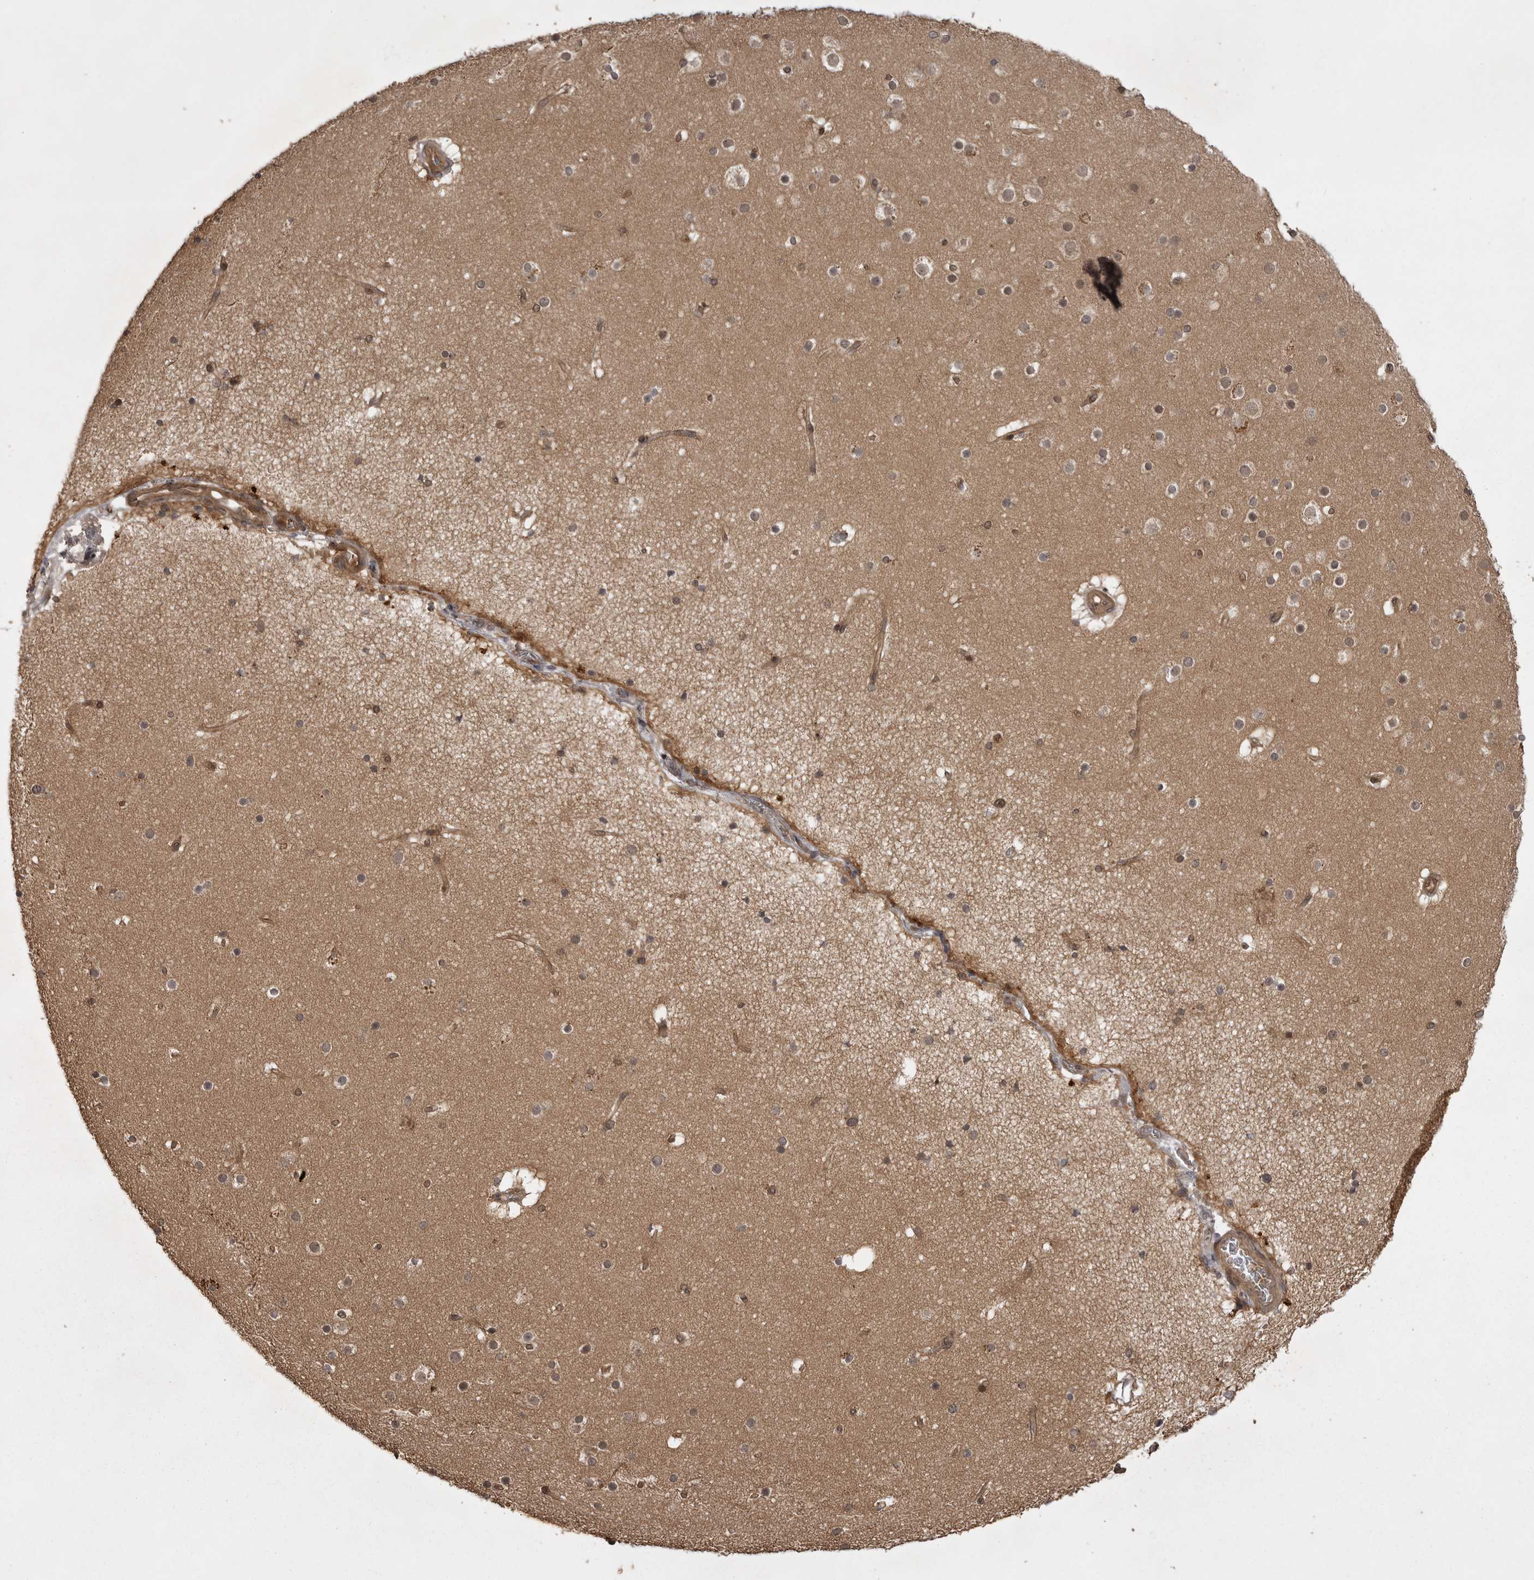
{"staining": {"intensity": "moderate", "quantity": ">75%", "location": "cytoplasmic/membranous"}, "tissue": "cerebral cortex", "cell_type": "Endothelial cells", "image_type": "normal", "snomed": [{"axis": "morphology", "description": "Normal tissue, NOS"}, {"axis": "topography", "description": "Cerebral cortex"}], "caption": "Endothelial cells show moderate cytoplasmic/membranous positivity in about >75% of cells in benign cerebral cortex. (Stains: DAB in brown, nuclei in blue, Microscopy: brightfield microscopy at high magnification).", "gene": "STK24", "patient": {"sex": "male", "age": 57}}